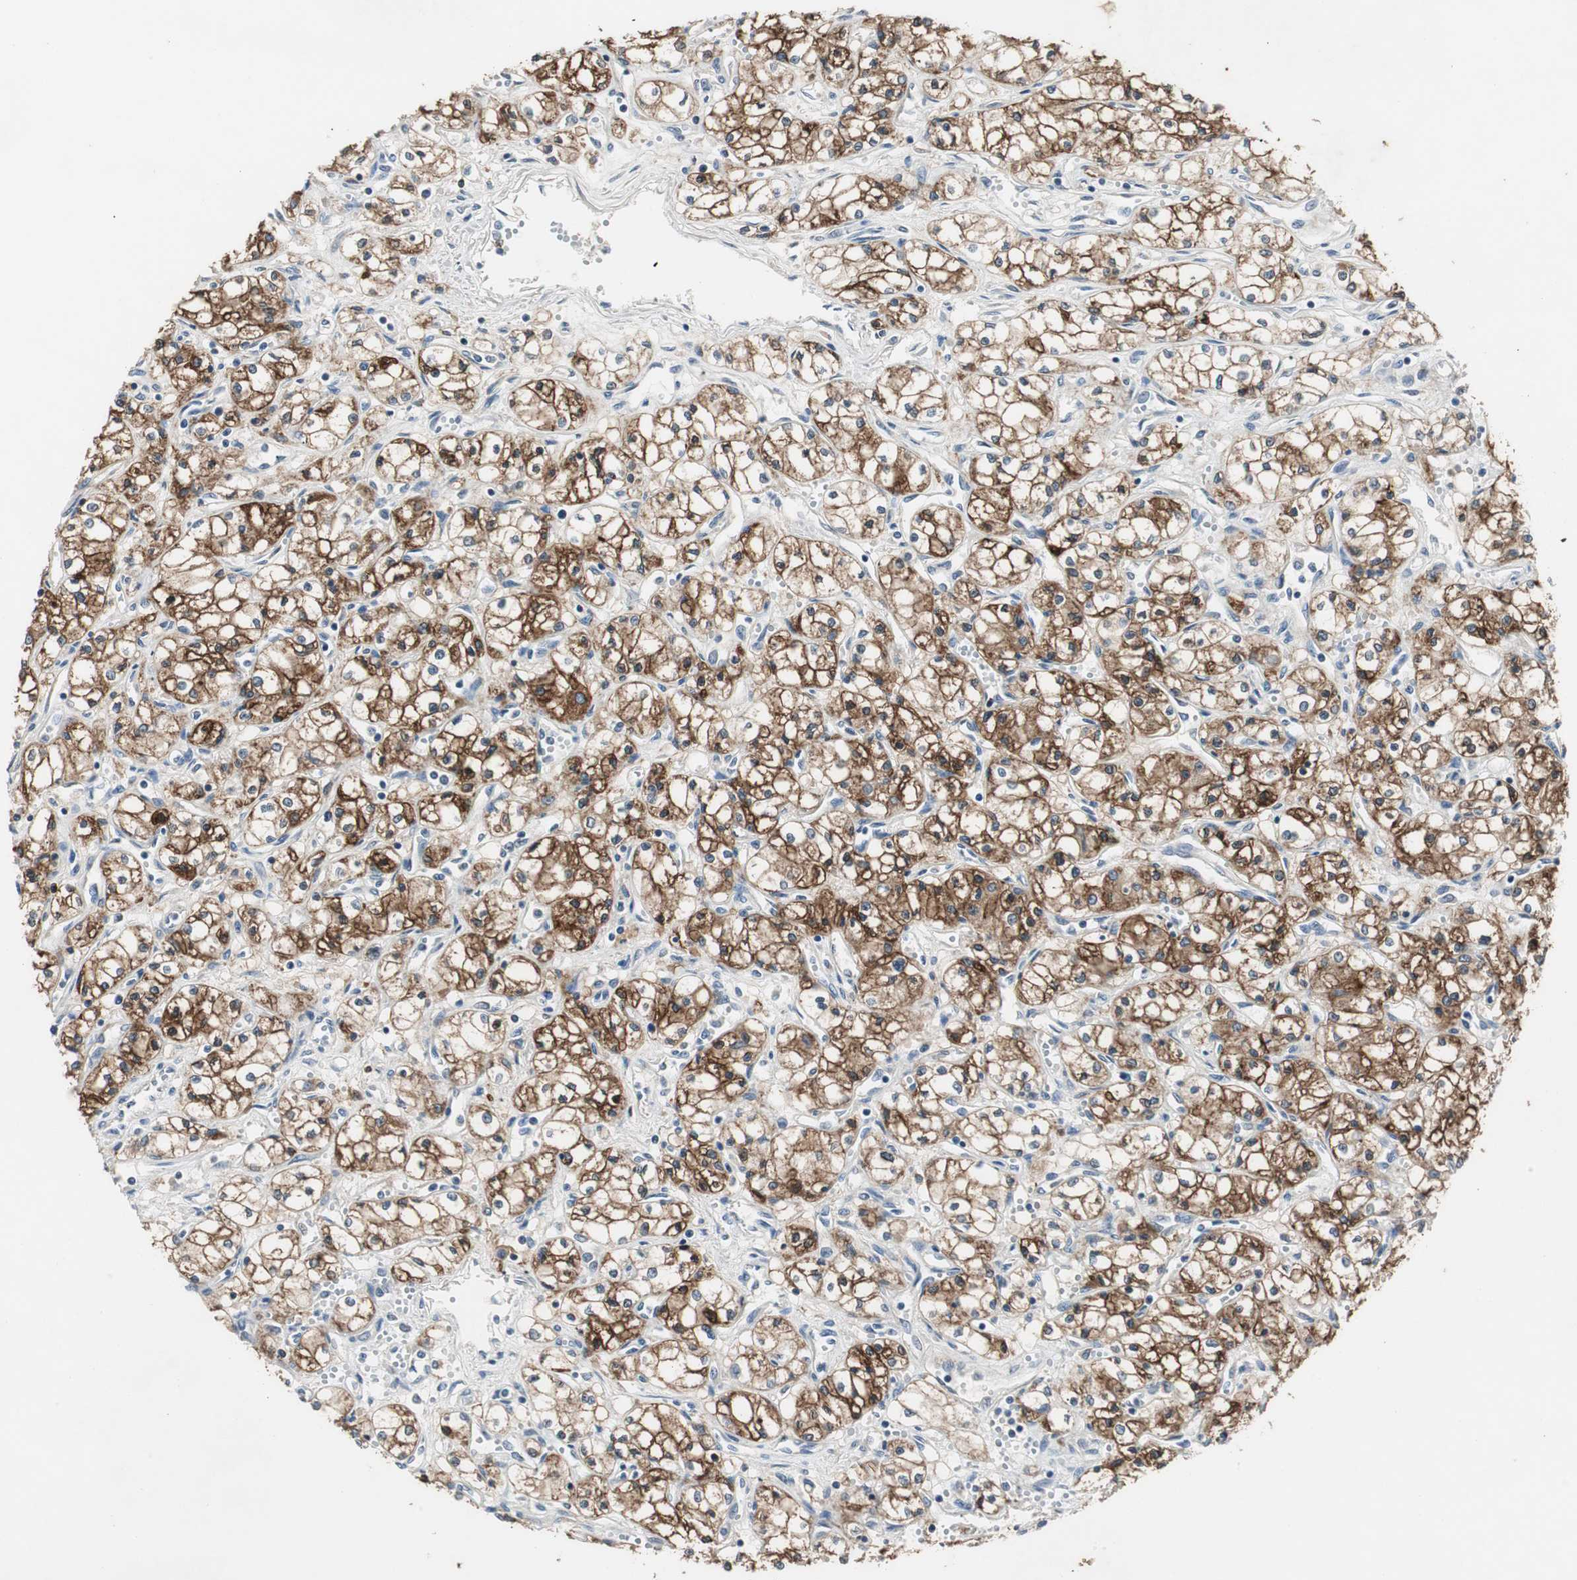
{"staining": {"intensity": "strong", "quantity": ">75%", "location": "cytoplasmic/membranous"}, "tissue": "renal cancer", "cell_type": "Tumor cells", "image_type": "cancer", "snomed": [{"axis": "morphology", "description": "Normal tissue, NOS"}, {"axis": "morphology", "description": "Adenocarcinoma, NOS"}, {"axis": "topography", "description": "Kidney"}], "caption": "Immunohistochemistry histopathology image of renal cancer (adenocarcinoma) stained for a protein (brown), which exhibits high levels of strong cytoplasmic/membranous expression in approximately >75% of tumor cells.", "gene": "PTPRN2", "patient": {"sex": "male", "age": 59}}